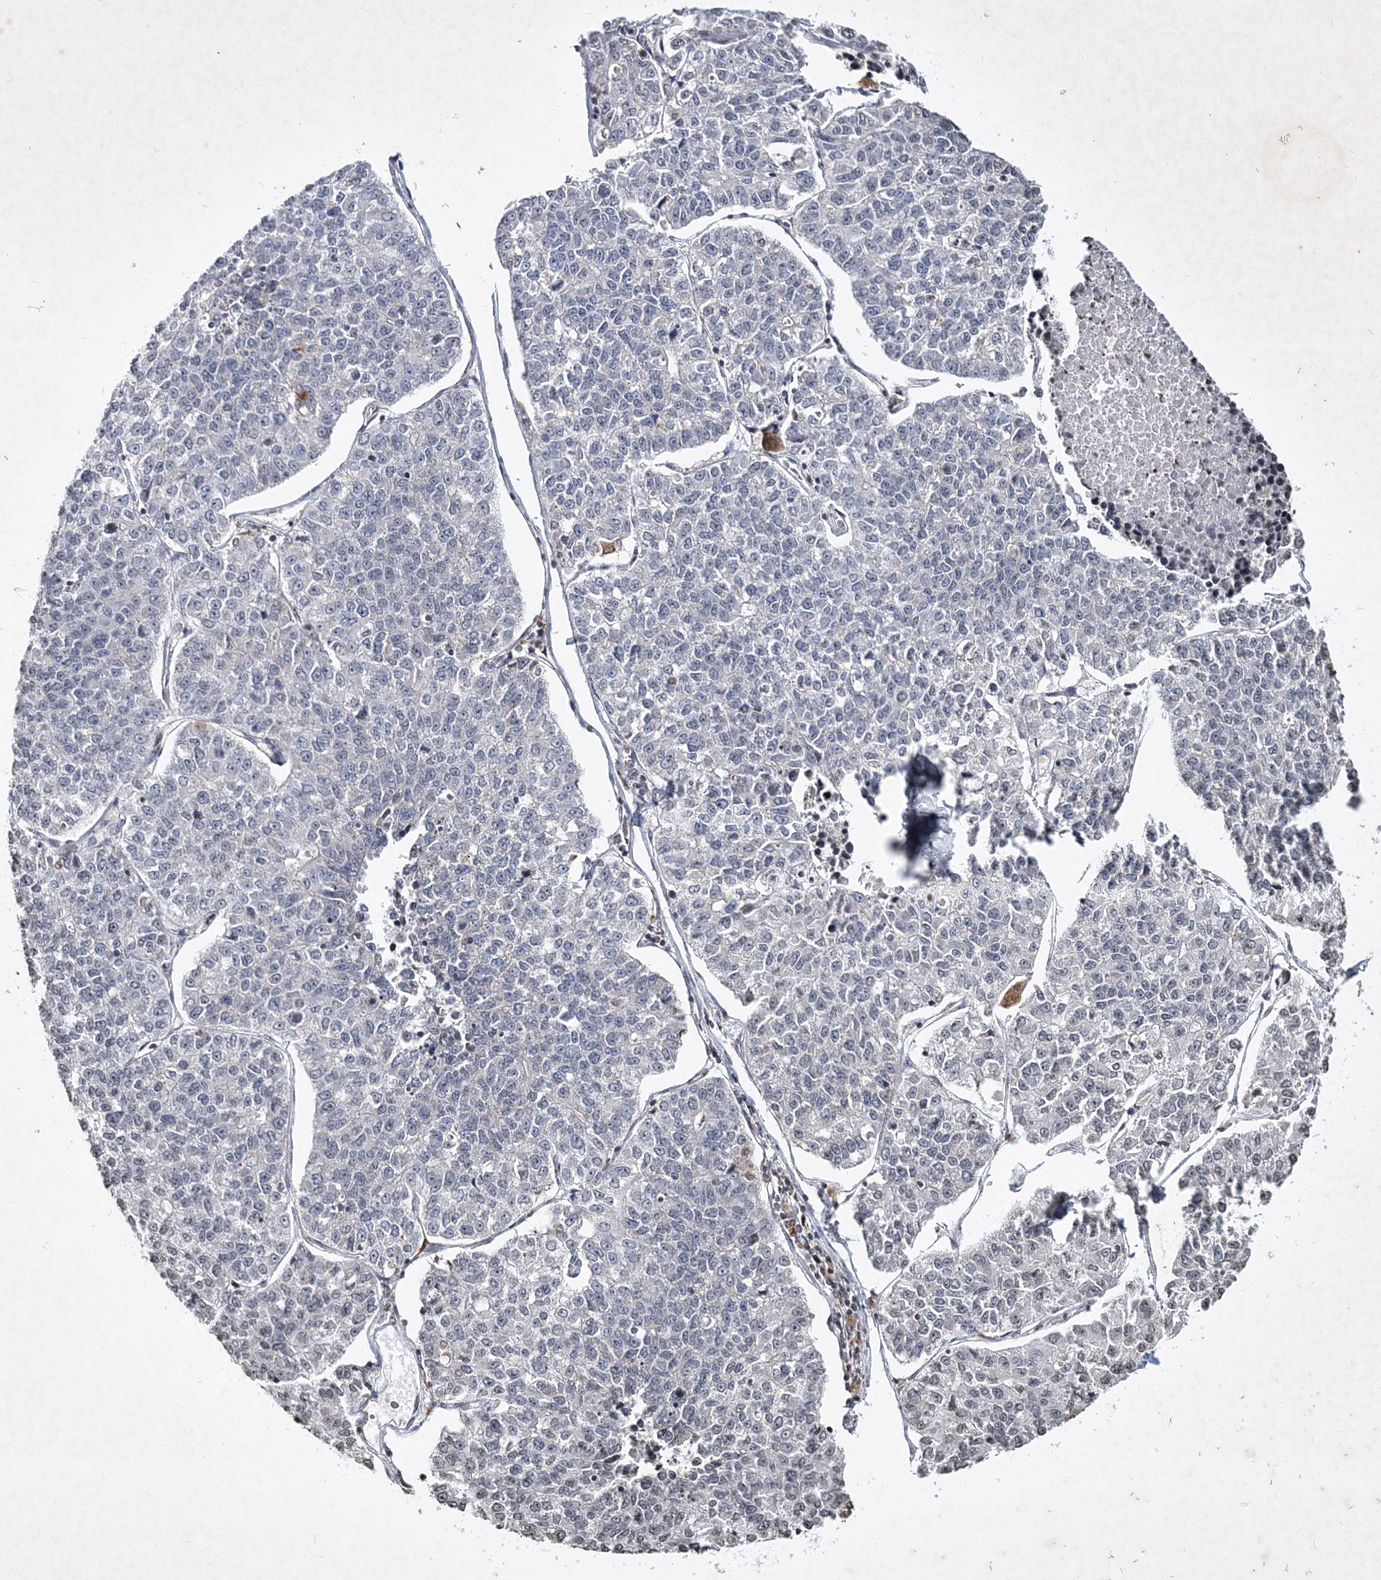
{"staining": {"intensity": "negative", "quantity": "none", "location": "none"}, "tissue": "lung cancer", "cell_type": "Tumor cells", "image_type": "cancer", "snomed": [{"axis": "morphology", "description": "Adenocarcinoma, NOS"}, {"axis": "topography", "description": "Lung"}], "caption": "DAB immunohistochemical staining of human lung adenocarcinoma reveals no significant staining in tumor cells.", "gene": "SOWAHB", "patient": {"sex": "male", "age": 49}}